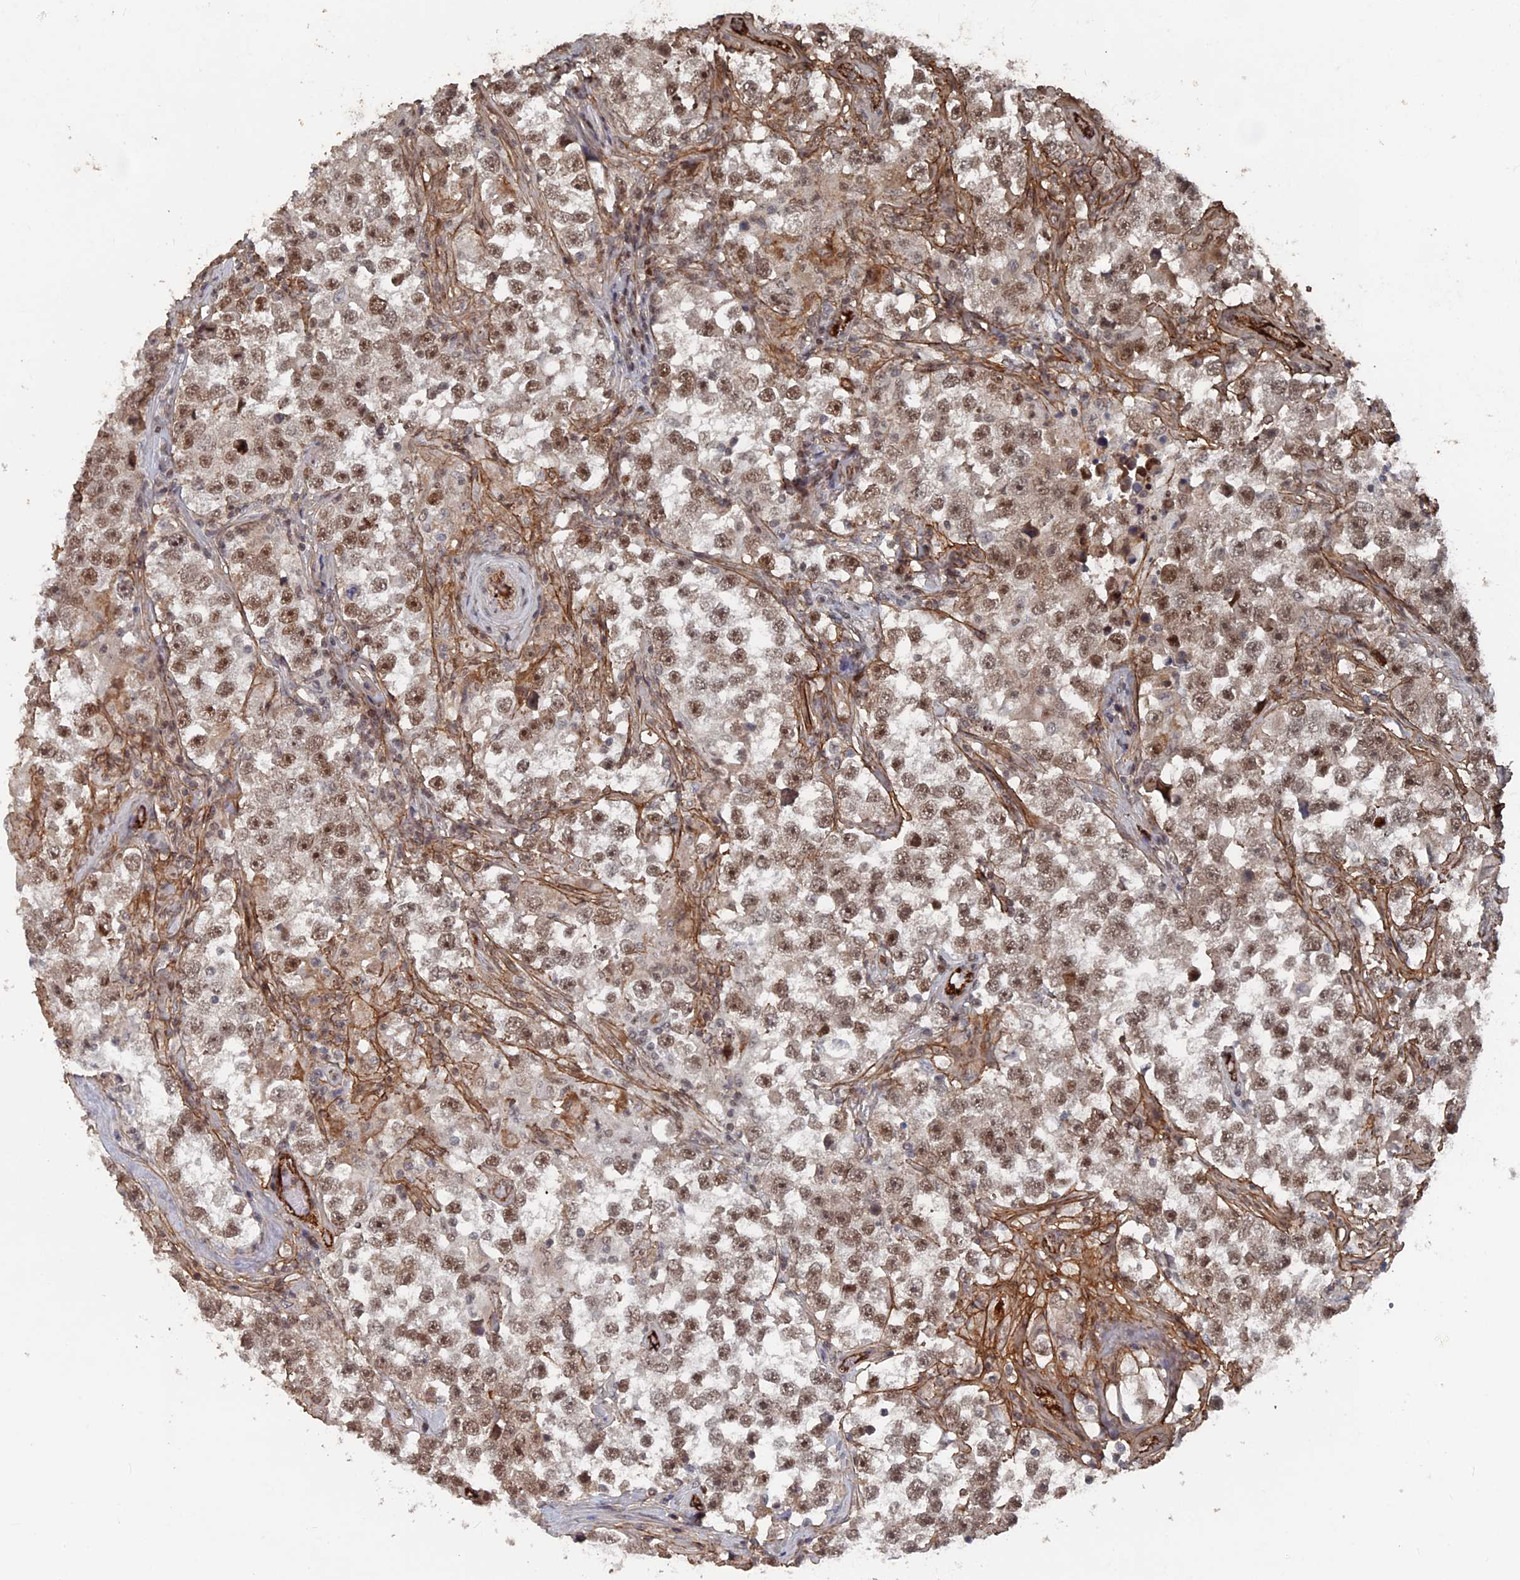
{"staining": {"intensity": "moderate", "quantity": ">75%", "location": "nuclear"}, "tissue": "testis cancer", "cell_type": "Tumor cells", "image_type": "cancer", "snomed": [{"axis": "morphology", "description": "Seminoma, NOS"}, {"axis": "topography", "description": "Testis"}], "caption": "This image shows immunohistochemistry staining of seminoma (testis), with medium moderate nuclear positivity in approximately >75% of tumor cells.", "gene": "SH3D21", "patient": {"sex": "male", "age": 46}}